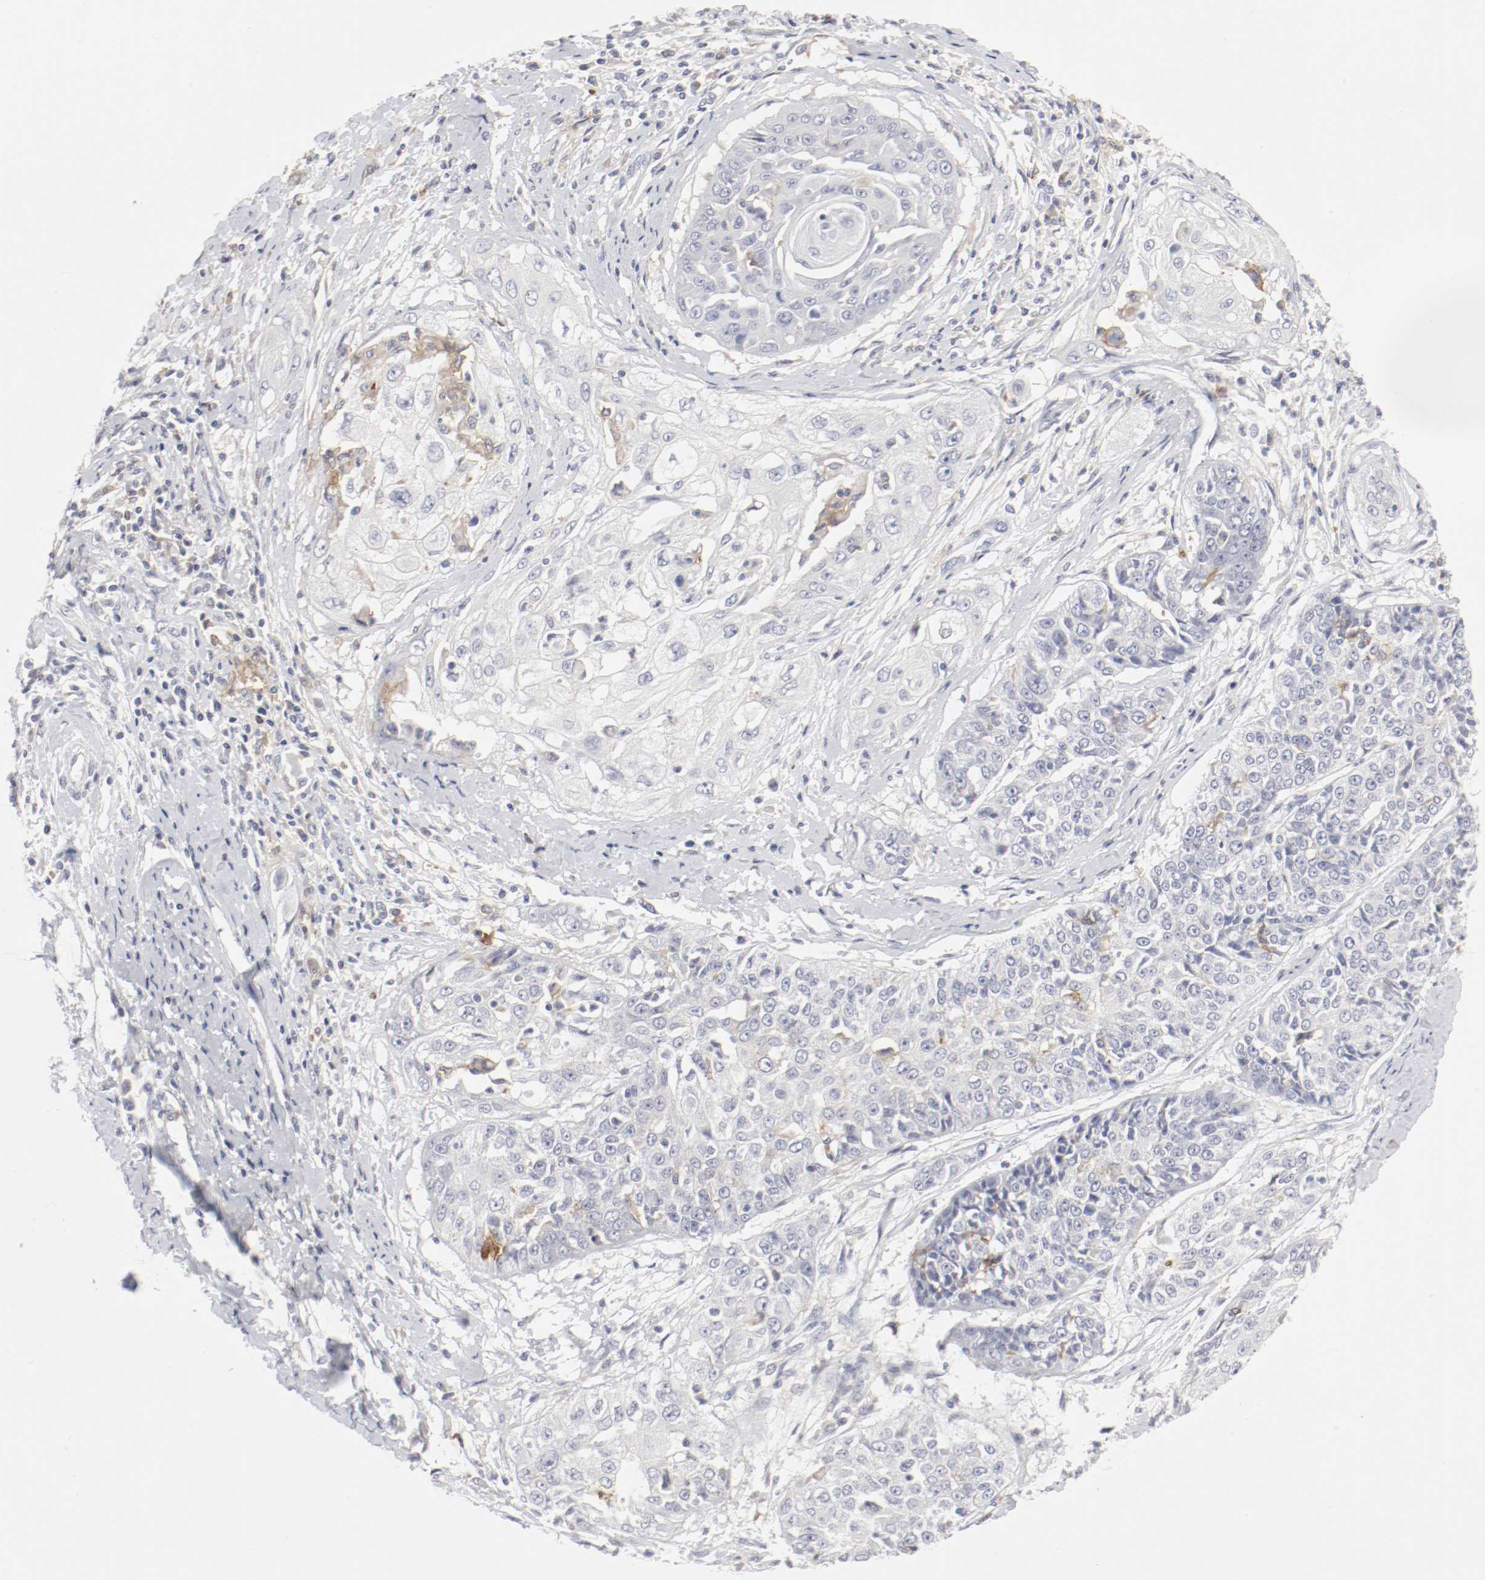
{"staining": {"intensity": "weak", "quantity": "<25%", "location": "cytoplasmic/membranous"}, "tissue": "cervical cancer", "cell_type": "Tumor cells", "image_type": "cancer", "snomed": [{"axis": "morphology", "description": "Squamous cell carcinoma, NOS"}, {"axis": "topography", "description": "Cervix"}], "caption": "Immunohistochemistry (IHC) micrograph of neoplastic tissue: cervical cancer stained with DAB (3,3'-diaminobenzidine) reveals no significant protein positivity in tumor cells.", "gene": "ITGAX", "patient": {"sex": "female", "age": 64}}